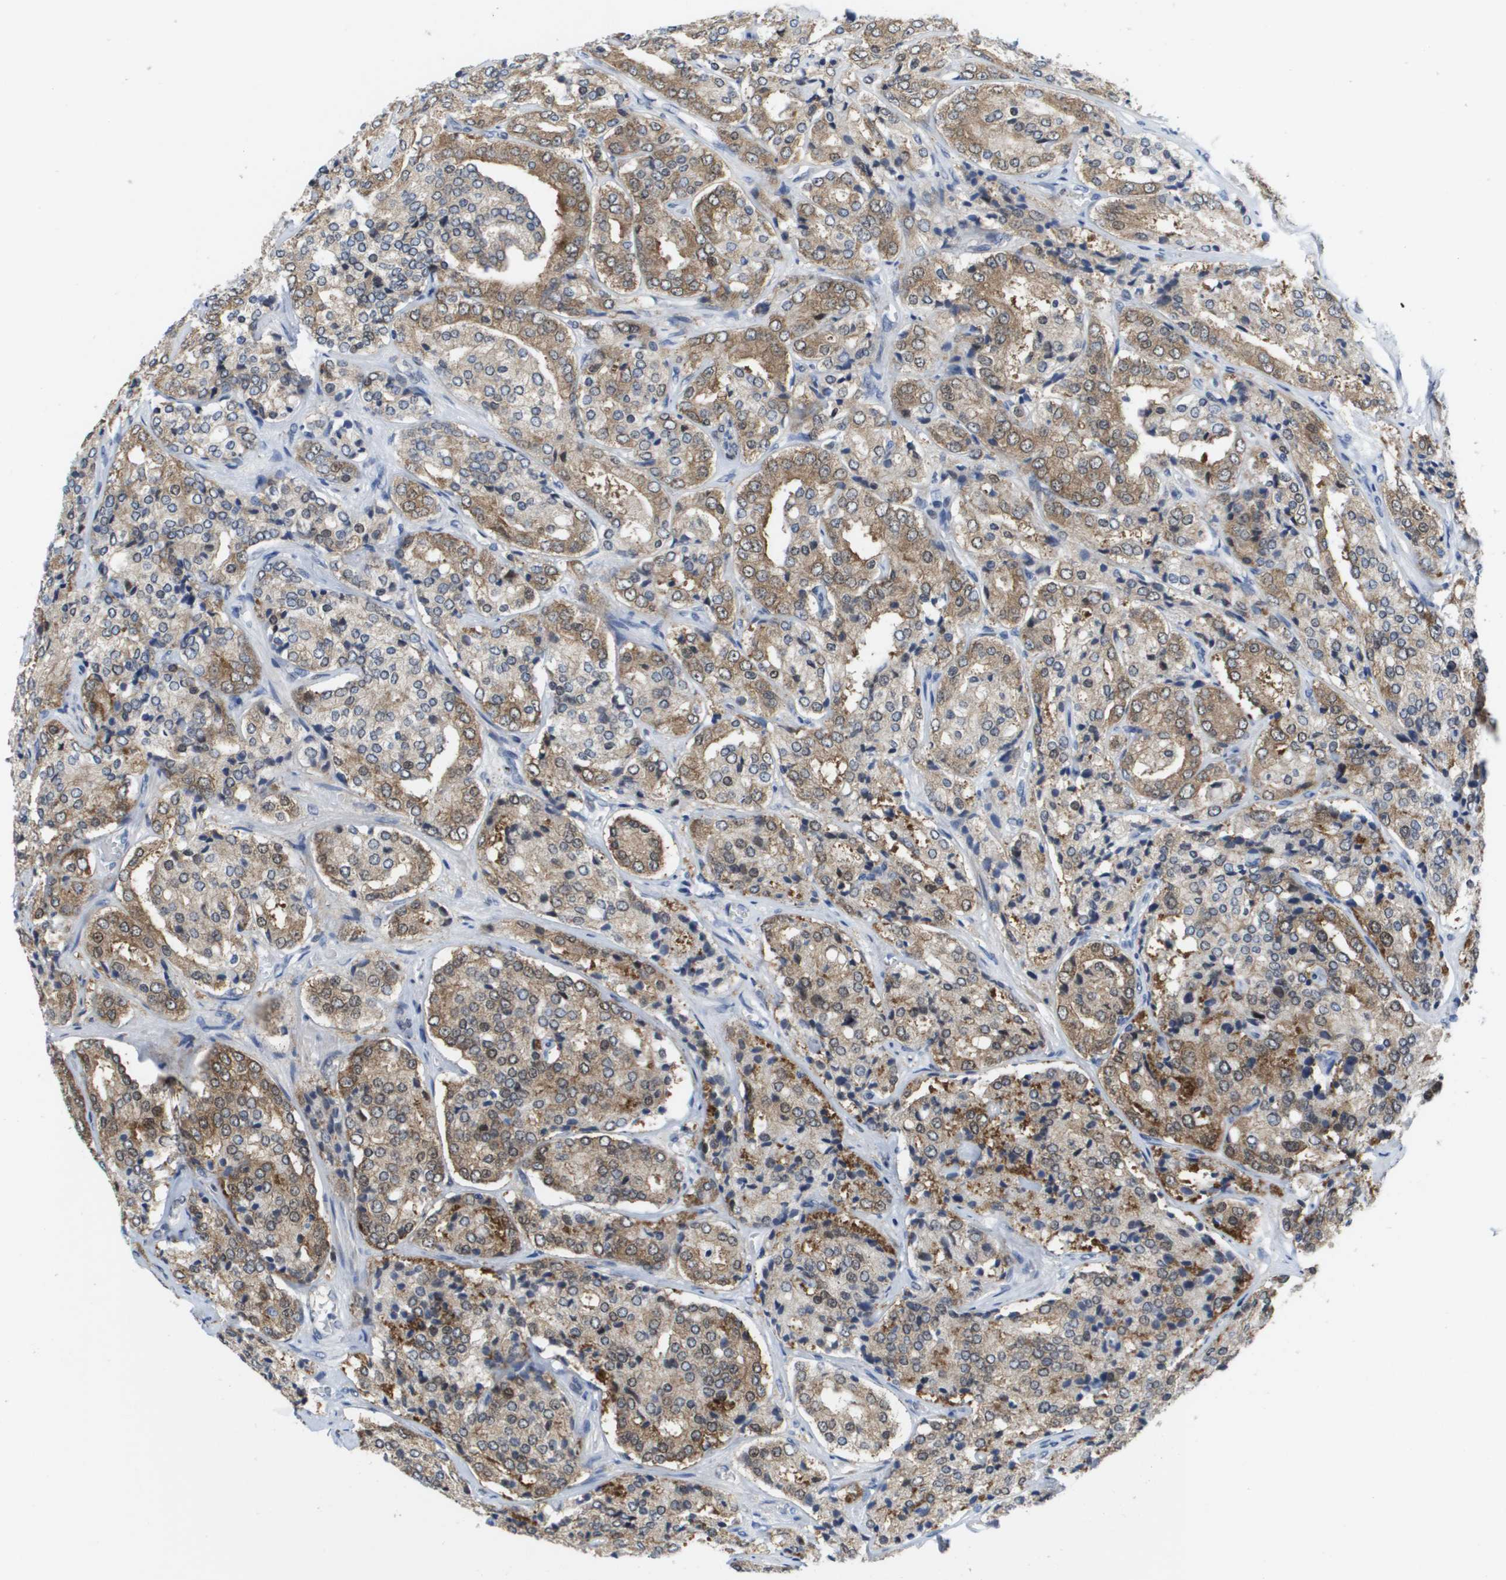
{"staining": {"intensity": "moderate", "quantity": ">75%", "location": "cytoplasmic/membranous"}, "tissue": "prostate cancer", "cell_type": "Tumor cells", "image_type": "cancer", "snomed": [{"axis": "morphology", "description": "Adenocarcinoma, High grade"}, {"axis": "topography", "description": "Prostate"}], "caption": "A histopathology image of prostate cancer (adenocarcinoma (high-grade)) stained for a protein displays moderate cytoplasmic/membranous brown staining in tumor cells. (DAB IHC with brightfield microscopy, high magnification).", "gene": "FKBP4", "patient": {"sex": "male", "age": 65}}